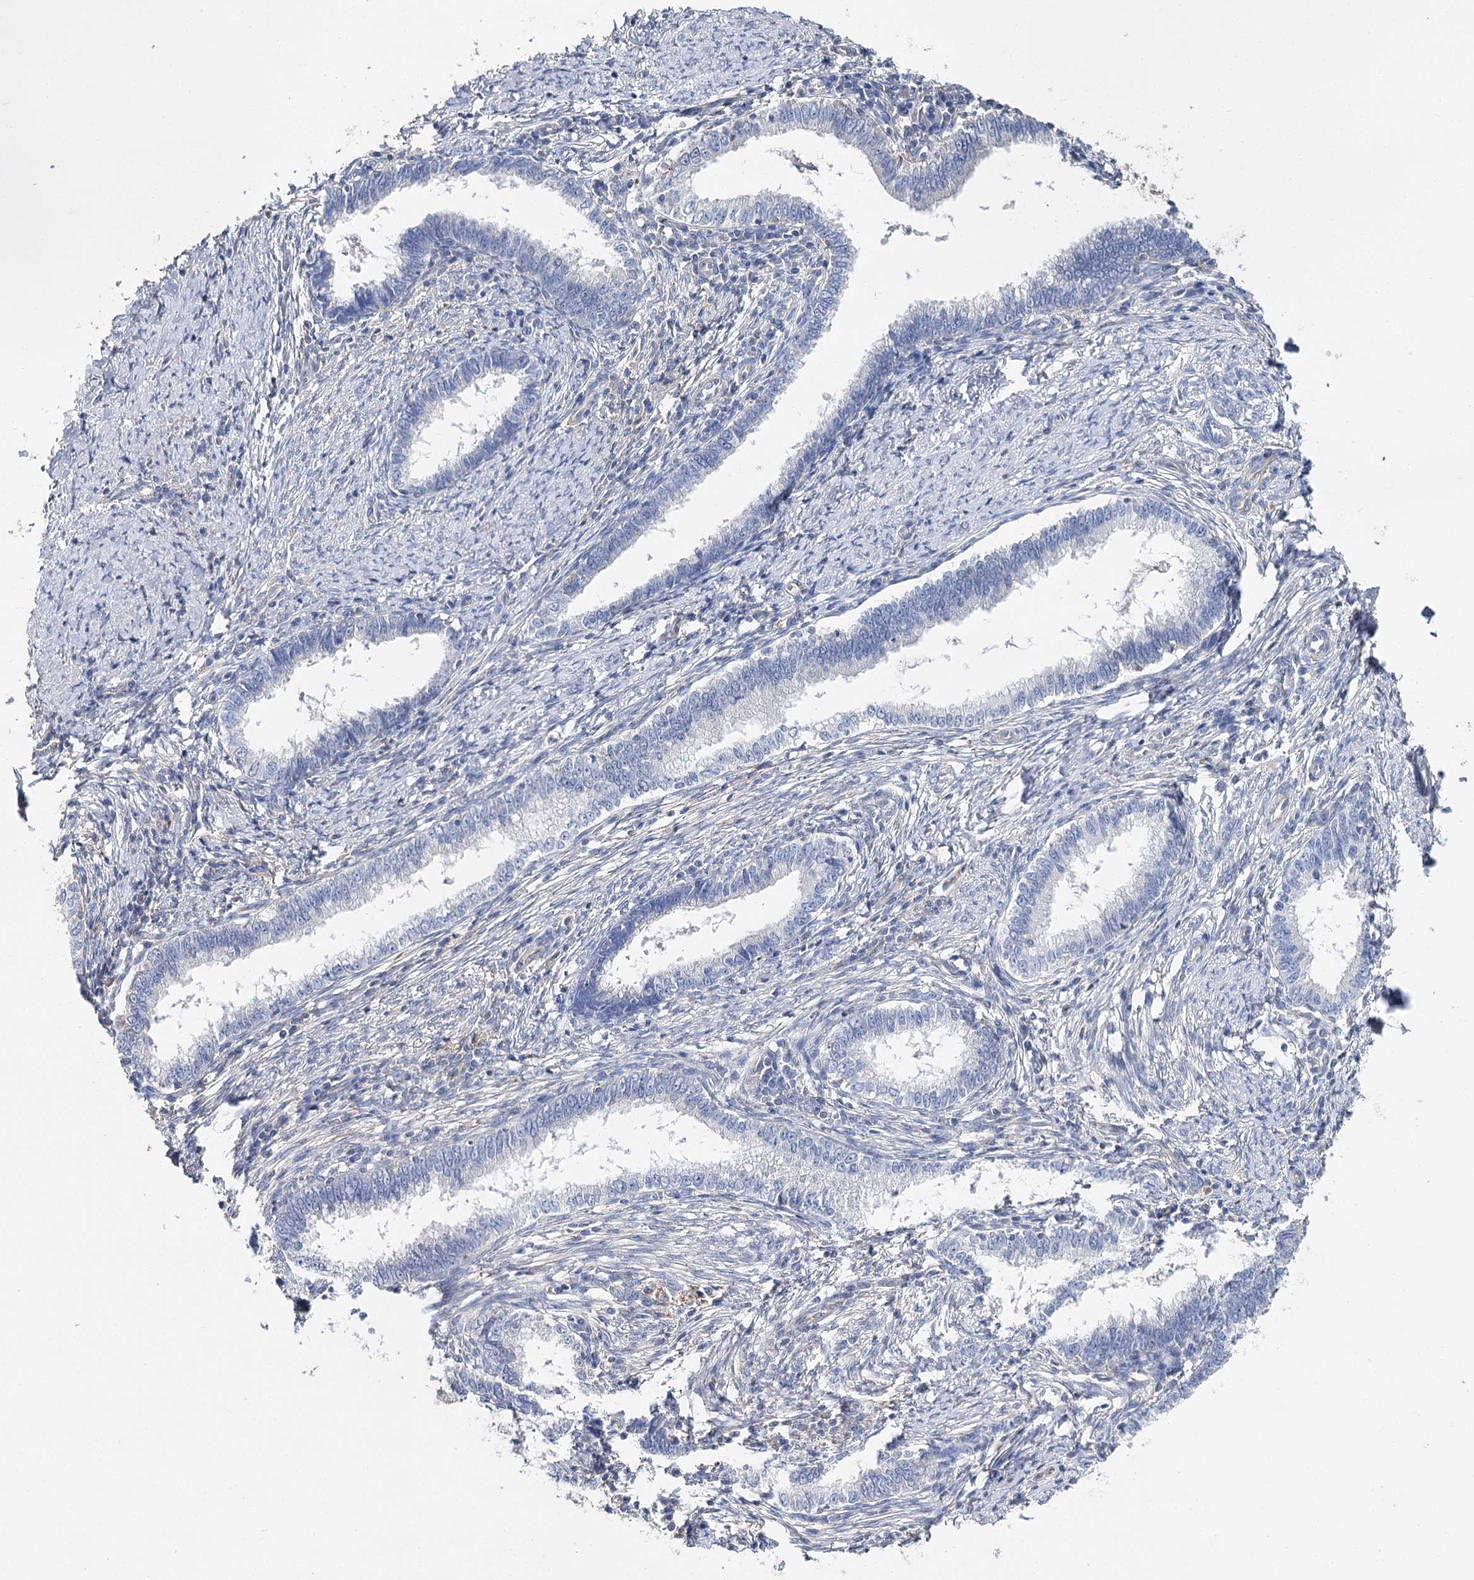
{"staining": {"intensity": "negative", "quantity": "none", "location": "none"}, "tissue": "cervical cancer", "cell_type": "Tumor cells", "image_type": "cancer", "snomed": [{"axis": "morphology", "description": "Adenocarcinoma, NOS"}, {"axis": "topography", "description": "Cervix"}], "caption": "Cervical cancer (adenocarcinoma) stained for a protein using IHC demonstrates no expression tumor cells.", "gene": "EPYC", "patient": {"sex": "female", "age": 36}}